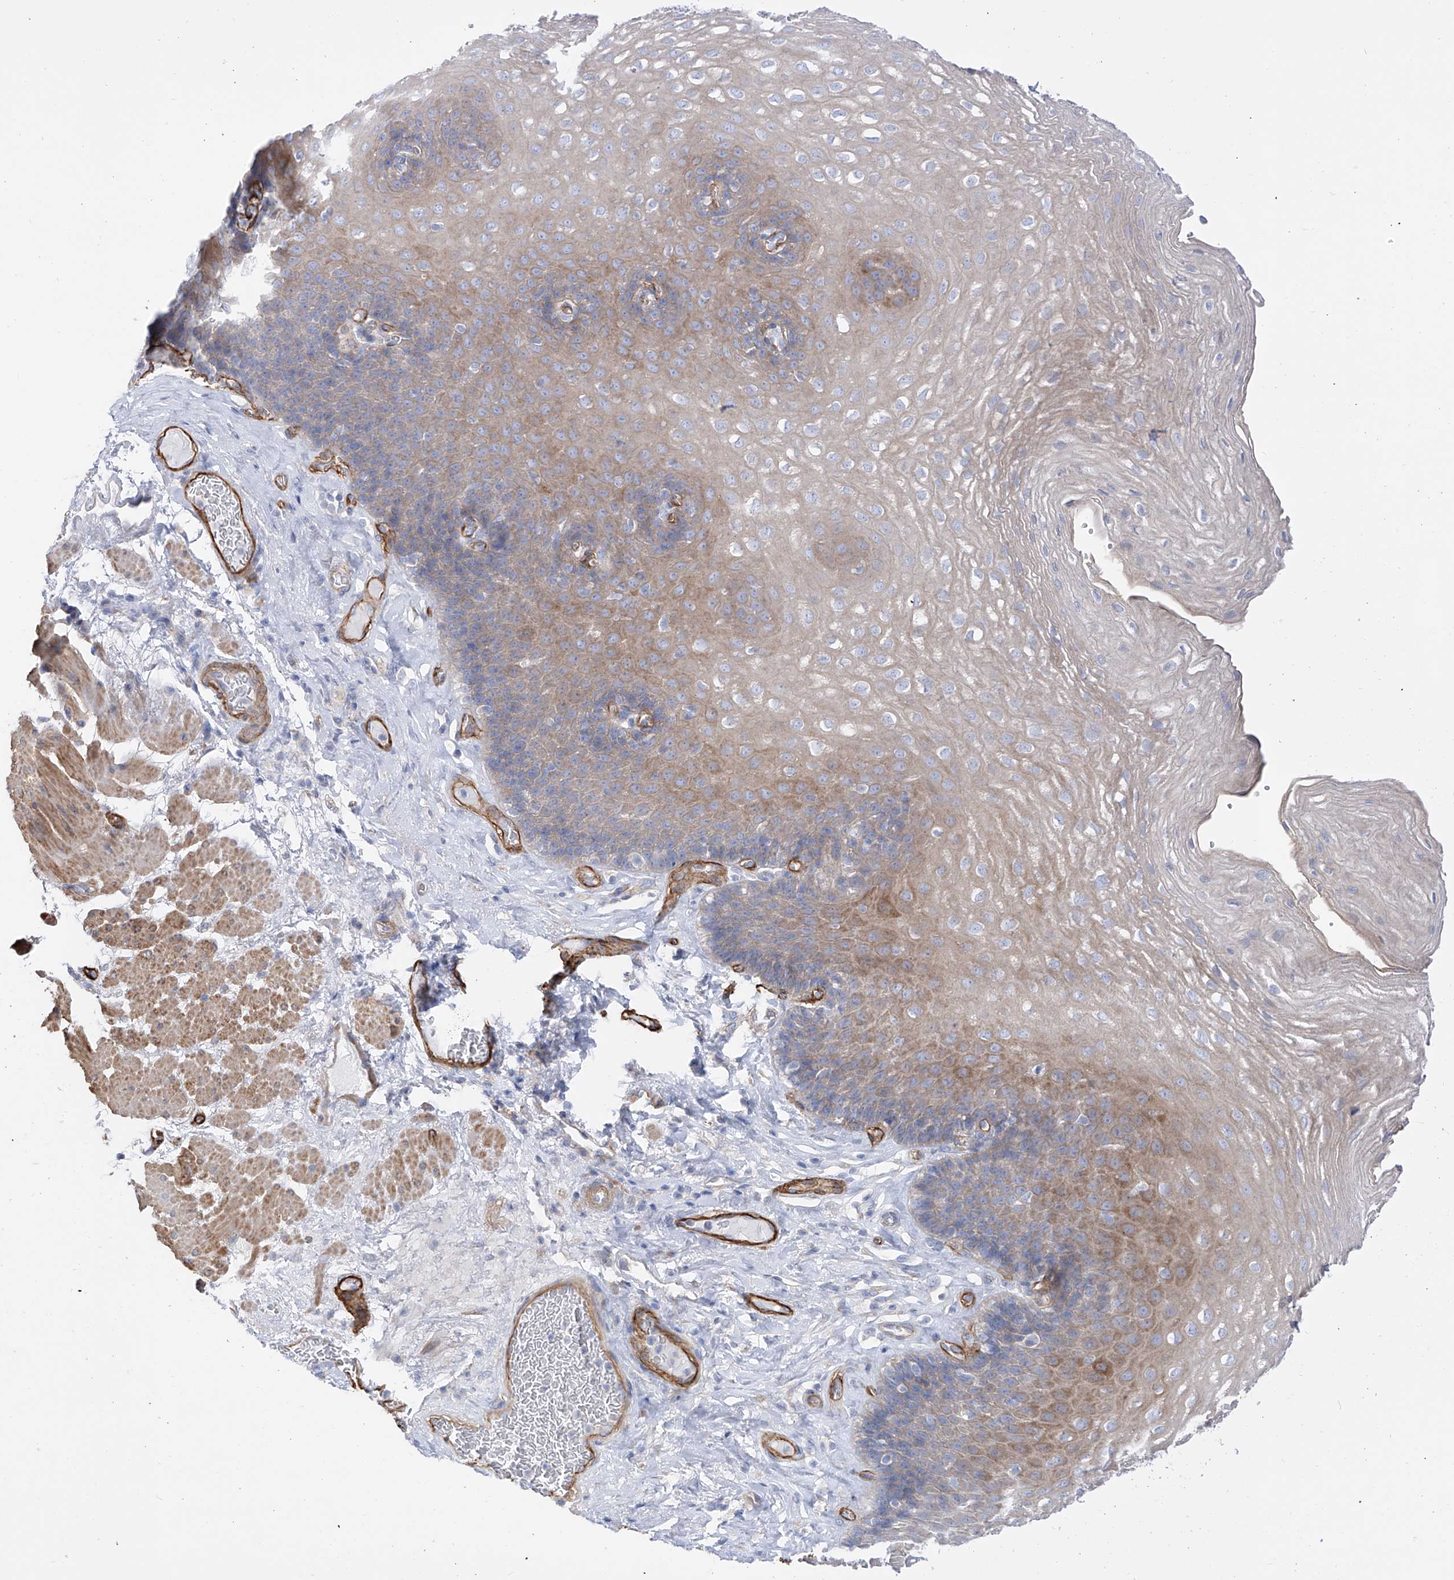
{"staining": {"intensity": "moderate", "quantity": "<25%", "location": "cytoplasmic/membranous"}, "tissue": "esophagus", "cell_type": "Squamous epithelial cells", "image_type": "normal", "snomed": [{"axis": "morphology", "description": "Normal tissue, NOS"}, {"axis": "topography", "description": "Esophagus"}], "caption": "Protein expression analysis of benign esophagus demonstrates moderate cytoplasmic/membranous positivity in about <25% of squamous epithelial cells.", "gene": "LCA5", "patient": {"sex": "female", "age": 66}}